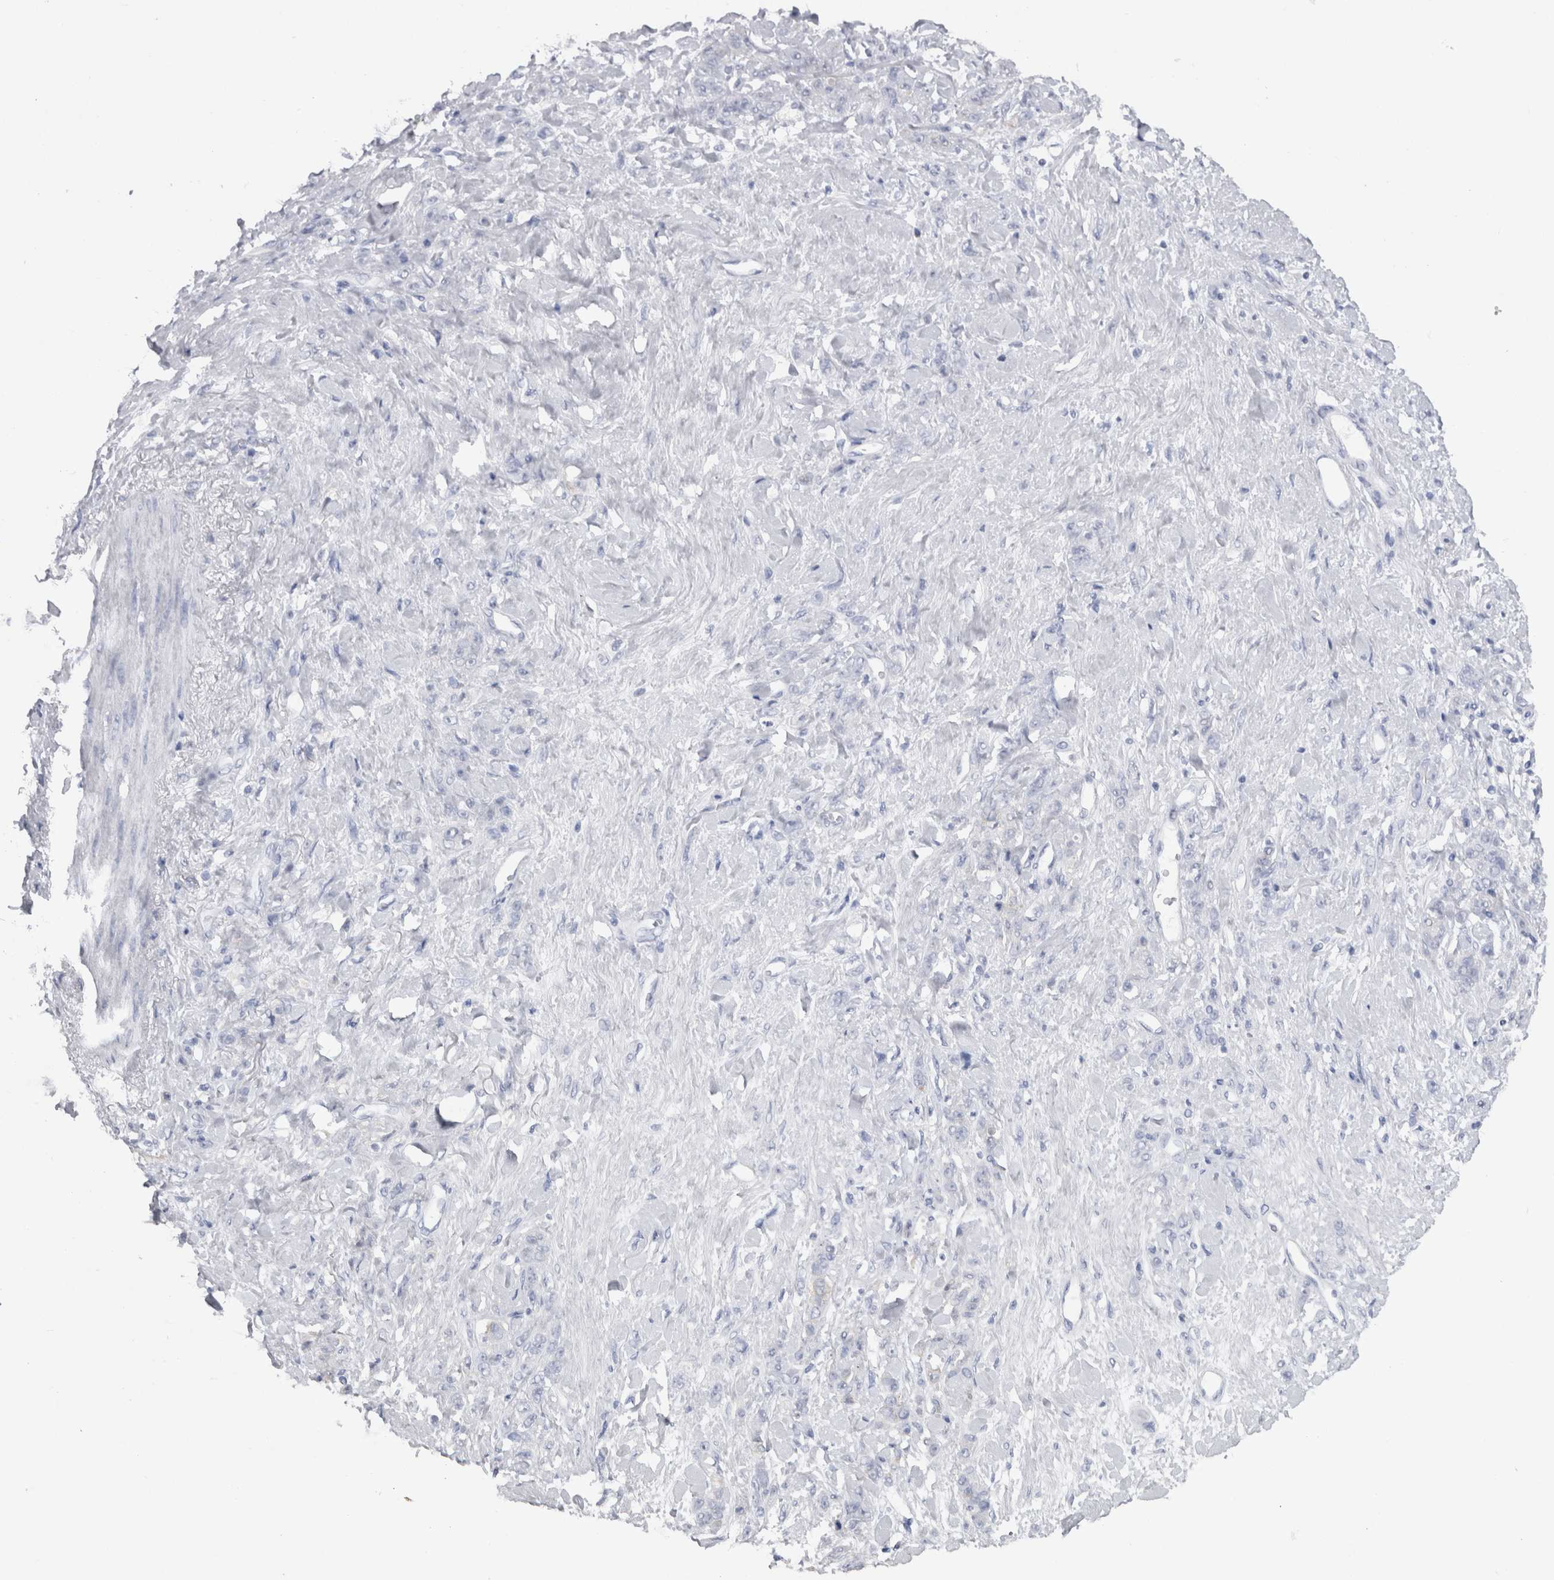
{"staining": {"intensity": "negative", "quantity": "none", "location": "none"}, "tissue": "stomach cancer", "cell_type": "Tumor cells", "image_type": "cancer", "snomed": [{"axis": "morphology", "description": "Adenocarcinoma, NOS"}, {"axis": "topography", "description": "Stomach"}], "caption": "High power microscopy micrograph of an immunohistochemistry image of stomach cancer, revealing no significant positivity in tumor cells.", "gene": "CDH17", "patient": {"sex": "male", "age": 82}}